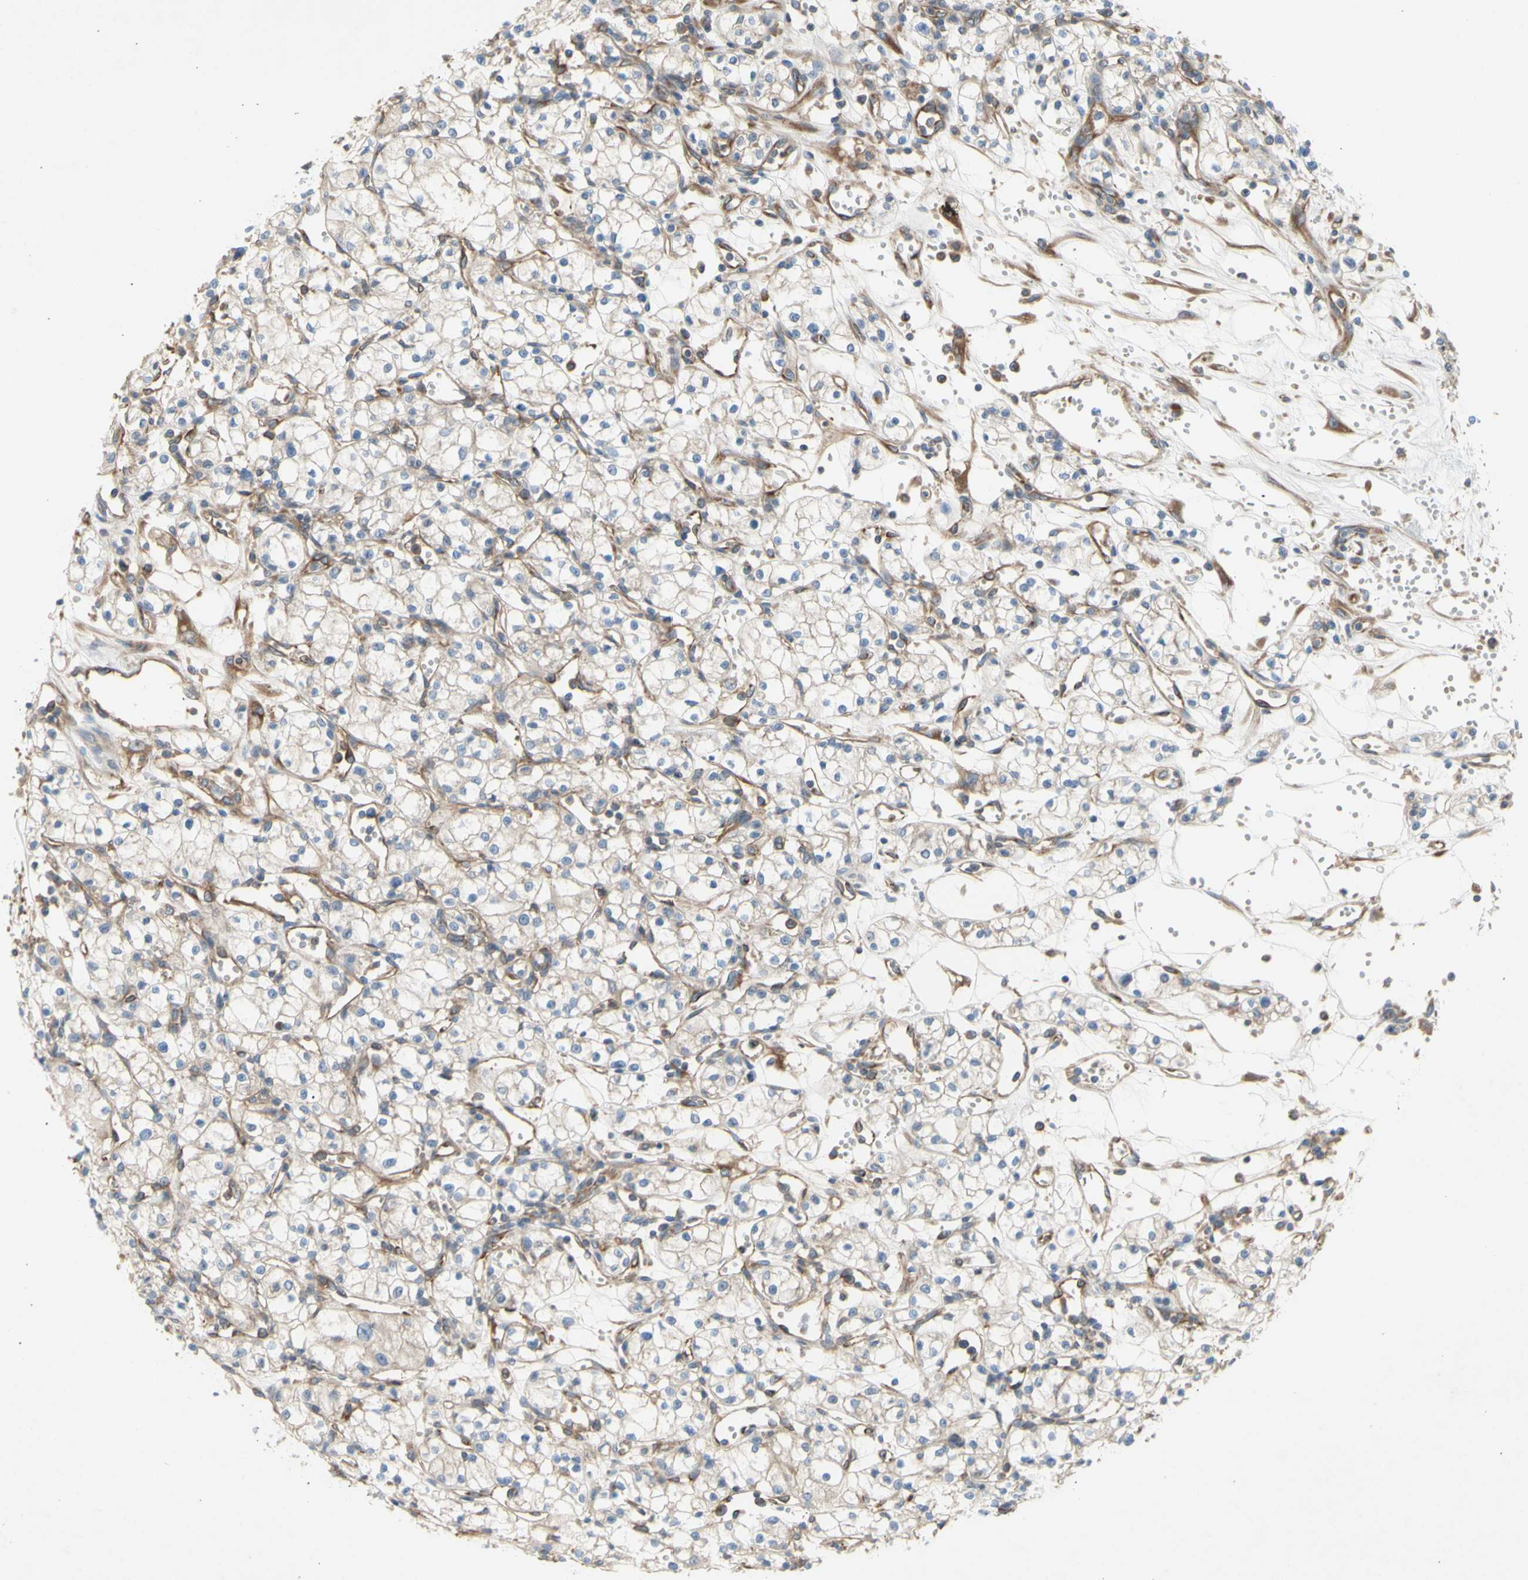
{"staining": {"intensity": "weak", "quantity": "25%-75%", "location": "cytoplasmic/membranous"}, "tissue": "renal cancer", "cell_type": "Tumor cells", "image_type": "cancer", "snomed": [{"axis": "morphology", "description": "Normal tissue, NOS"}, {"axis": "morphology", "description": "Adenocarcinoma, NOS"}, {"axis": "topography", "description": "Kidney"}], "caption": "This is a histology image of immunohistochemistry staining of adenocarcinoma (renal), which shows weak positivity in the cytoplasmic/membranous of tumor cells.", "gene": "KLC1", "patient": {"sex": "male", "age": 59}}